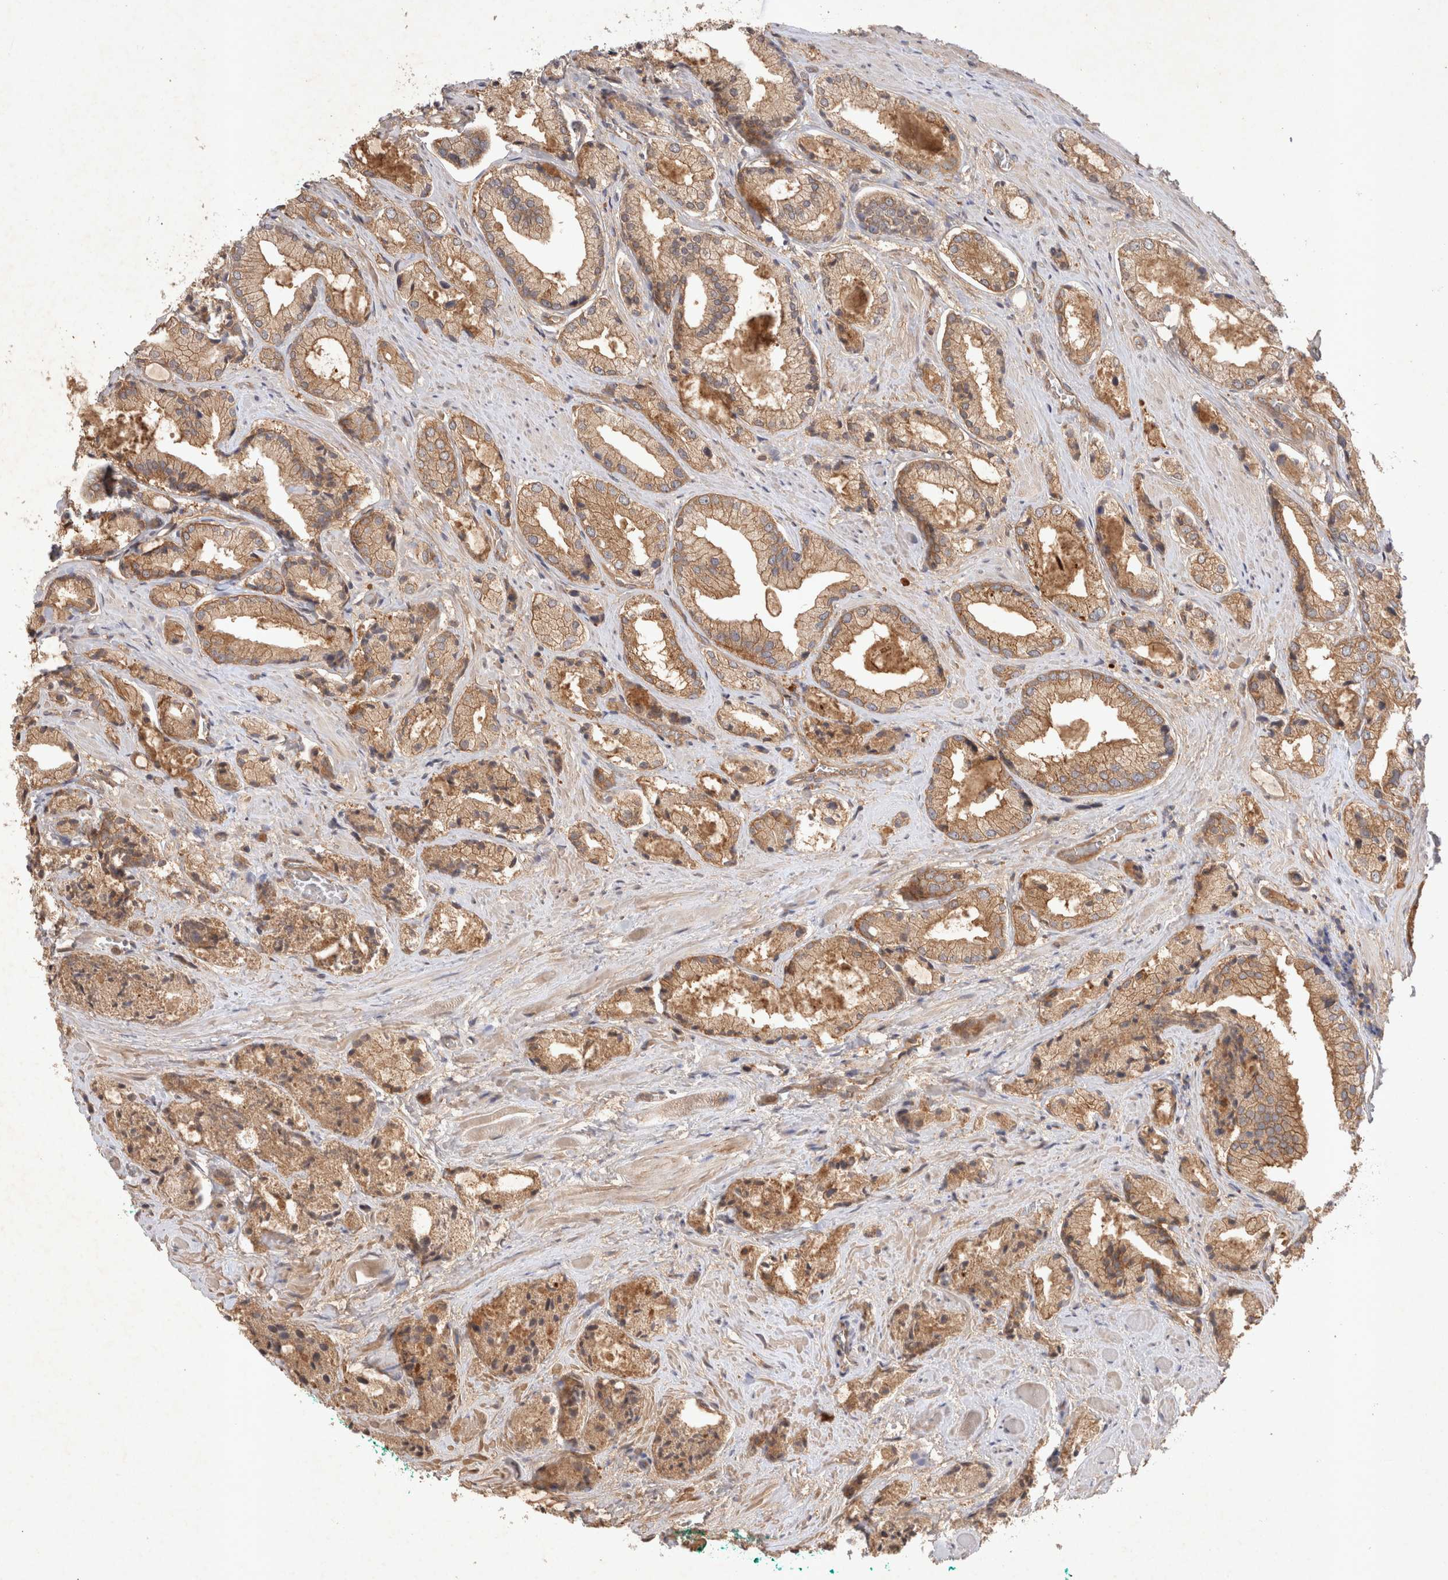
{"staining": {"intensity": "moderate", "quantity": ">75%", "location": "cytoplasmic/membranous"}, "tissue": "prostate cancer", "cell_type": "Tumor cells", "image_type": "cancer", "snomed": [{"axis": "morphology", "description": "Adenocarcinoma, Low grade"}, {"axis": "topography", "description": "Prostate"}], "caption": "A brown stain shows moderate cytoplasmic/membranous expression of a protein in human prostate adenocarcinoma (low-grade) tumor cells.", "gene": "YES1", "patient": {"sex": "male", "age": 62}}